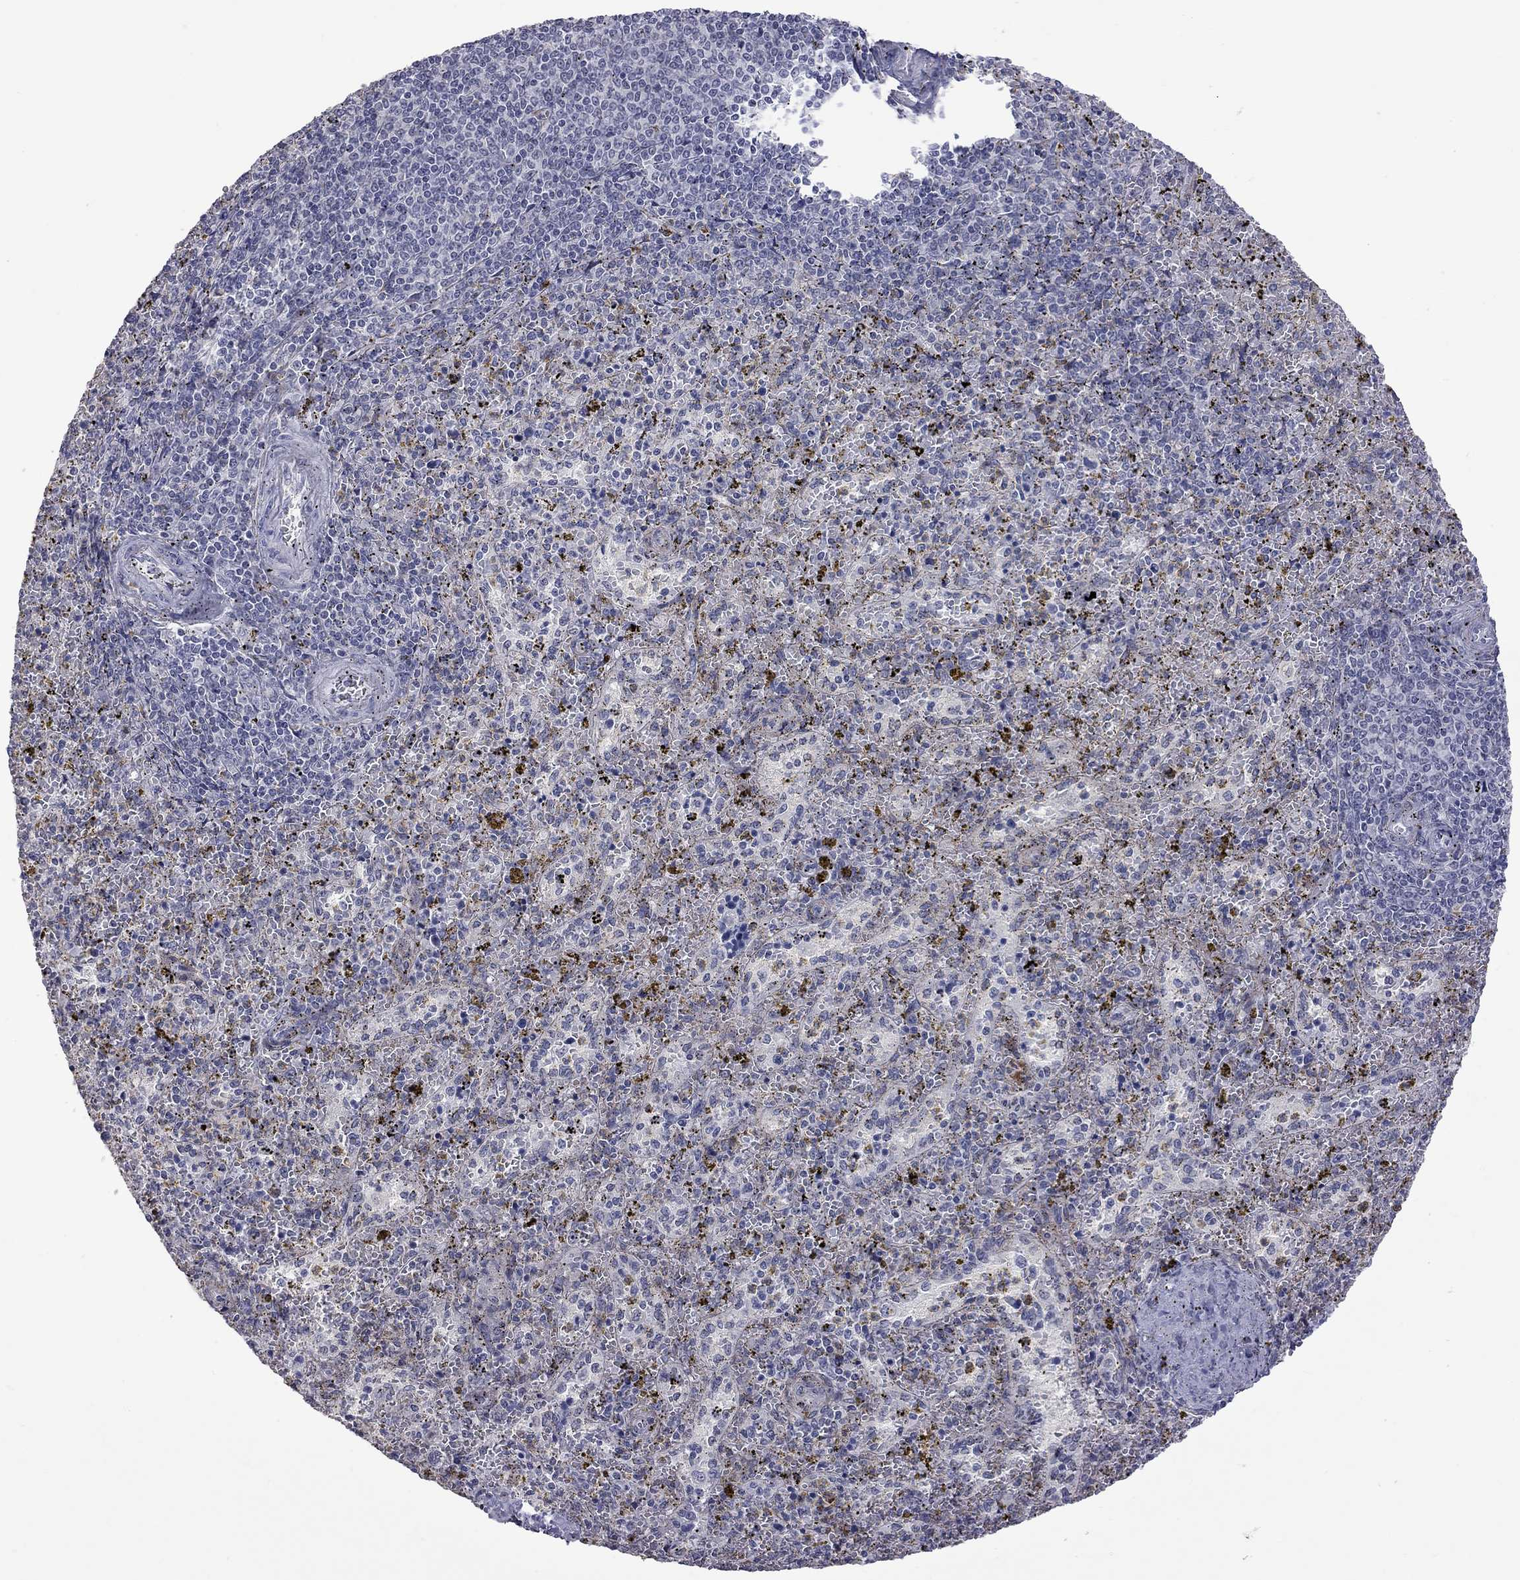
{"staining": {"intensity": "weak", "quantity": "<25%", "location": "cytoplasmic/membranous"}, "tissue": "spleen", "cell_type": "Cells in red pulp", "image_type": "normal", "snomed": [{"axis": "morphology", "description": "Normal tissue, NOS"}, {"axis": "topography", "description": "Spleen"}], "caption": "IHC histopathology image of benign spleen: spleen stained with DAB (3,3'-diaminobenzidine) shows no significant protein expression in cells in red pulp. (DAB immunohistochemistry (IHC) with hematoxylin counter stain).", "gene": "GSG1L", "patient": {"sex": "female", "age": 50}}